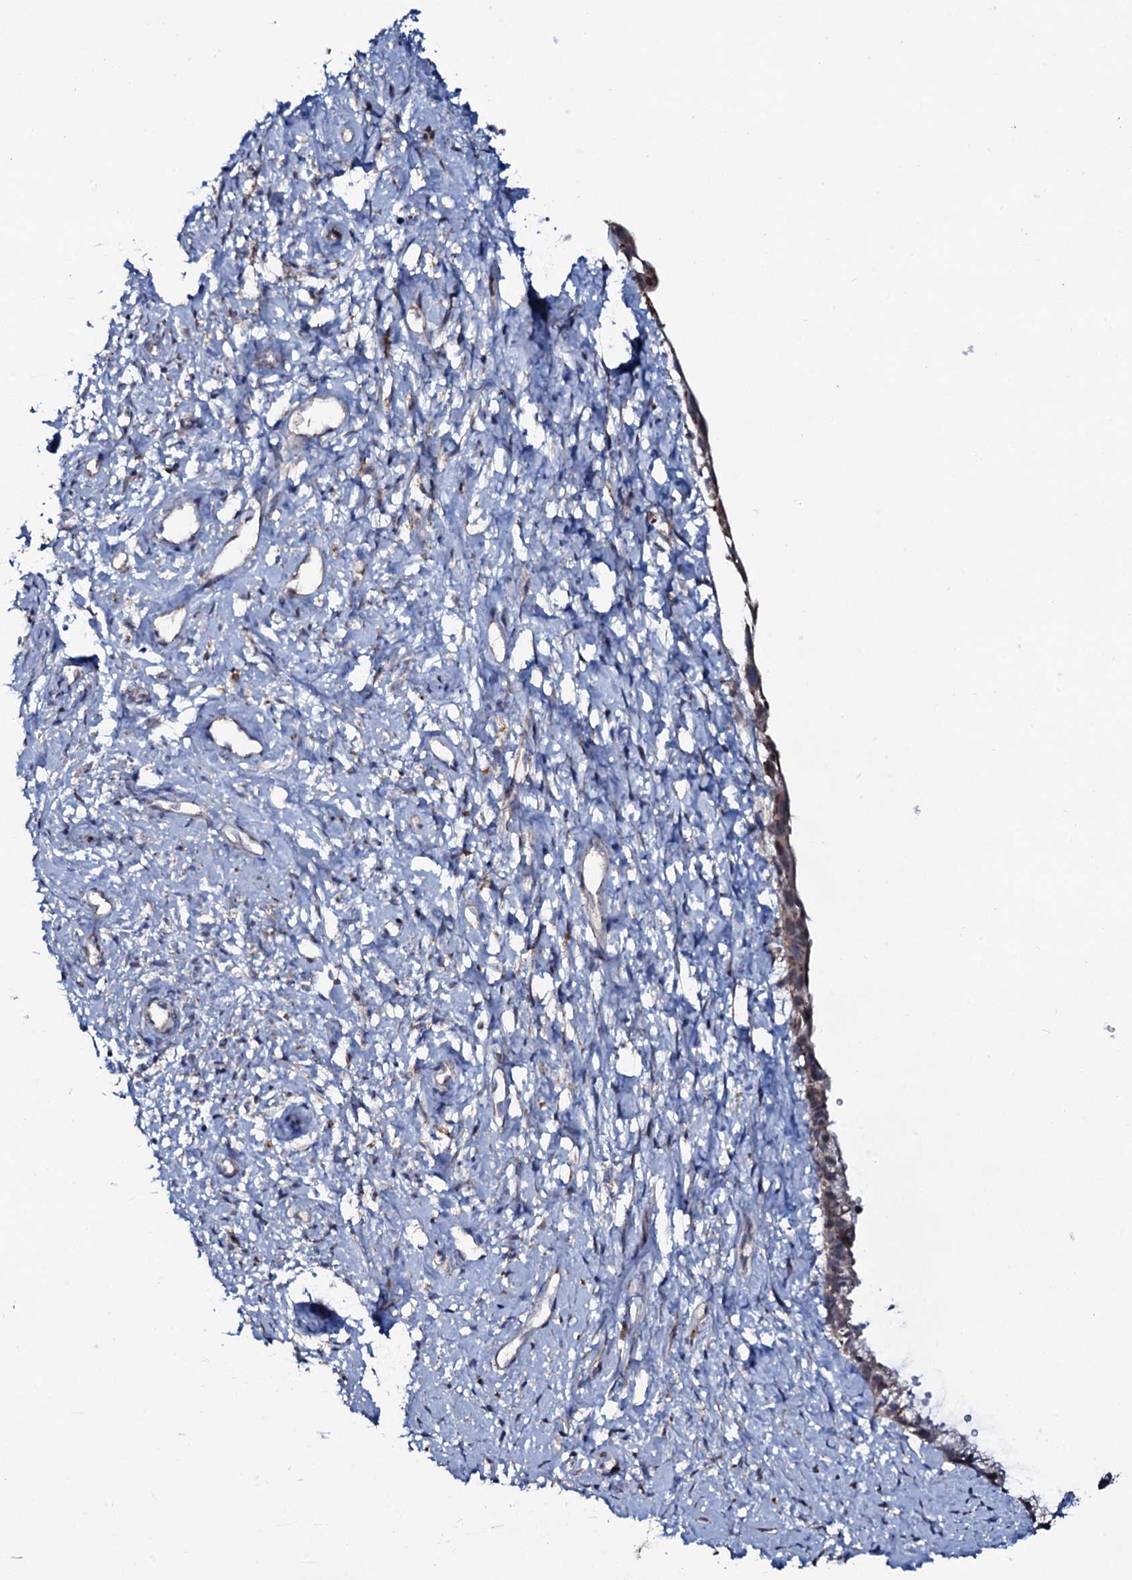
{"staining": {"intensity": "weak", "quantity": "25%-75%", "location": "cytoplasmic/membranous"}, "tissue": "cervix", "cell_type": "Glandular cells", "image_type": "normal", "snomed": [{"axis": "morphology", "description": "Normal tissue, NOS"}, {"axis": "topography", "description": "Cervix"}], "caption": "Protein staining of benign cervix shows weak cytoplasmic/membranous positivity in about 25%-75% of glandular cells. The staining is performed using DAB brown chromogen to label protein expression. The nuclei are counter-stained blue using hematoxylin.", "gene": "PPP1R3D", "patient": {"sex": "female", "age": 57}}